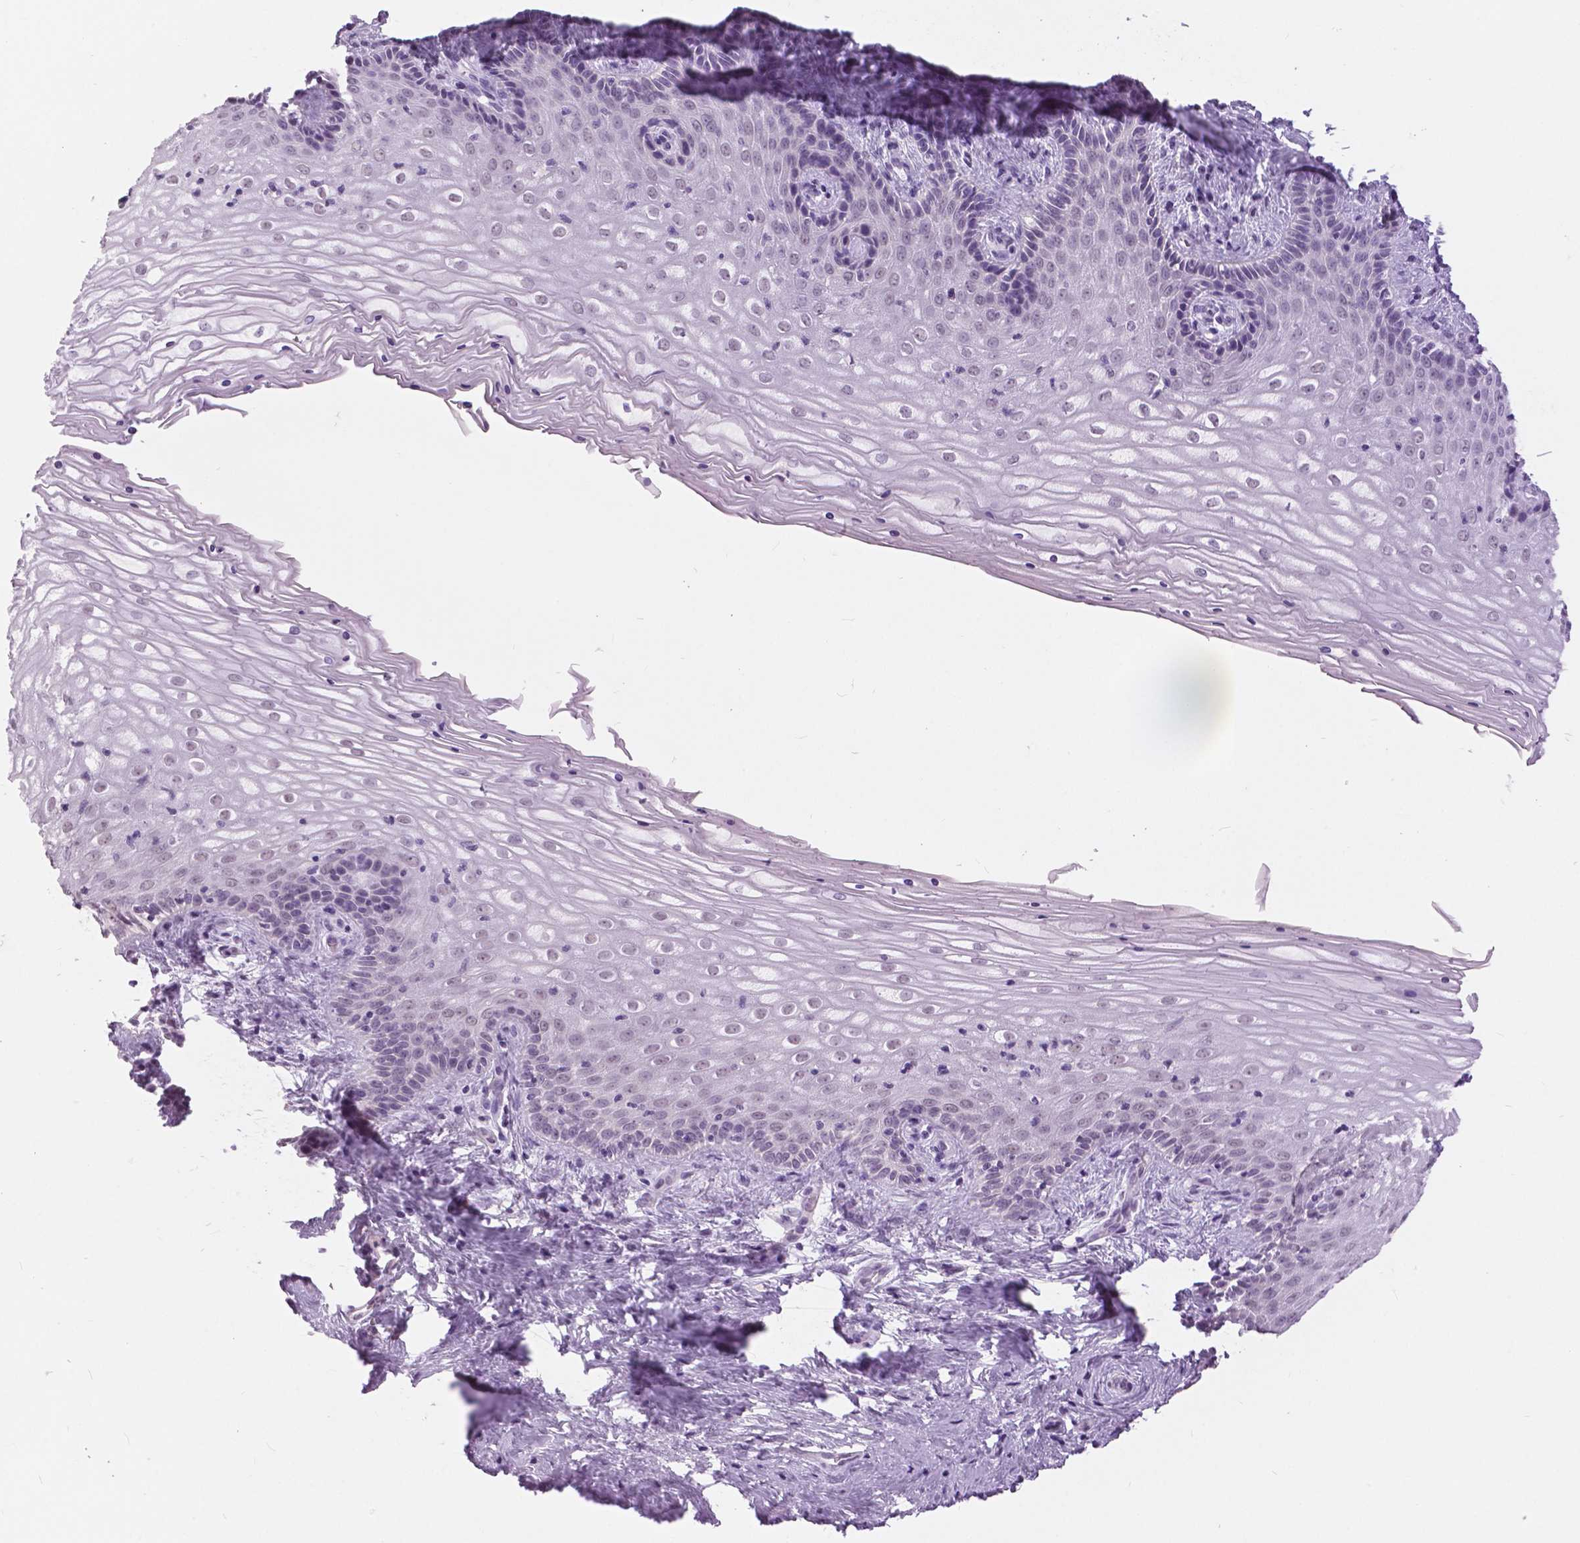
{"staining": {"intensity": "negative", "quantity": "none", "location": "none"}, "tissue": "vagina", "cell_type": "Squamous epithelial cells", "image_type": "normal", "snomed": [{"axis": "morphology", "description": "Normal tissue, NOS"}, {"axis": "topography", "description": "Vagina"}], "caption": "The immunohistochemistry micrograph has no significant expression in squamous epithelial cells of vagina.", "gene": "MYOM1", "patient": {"sex": "female", "age": 45}}